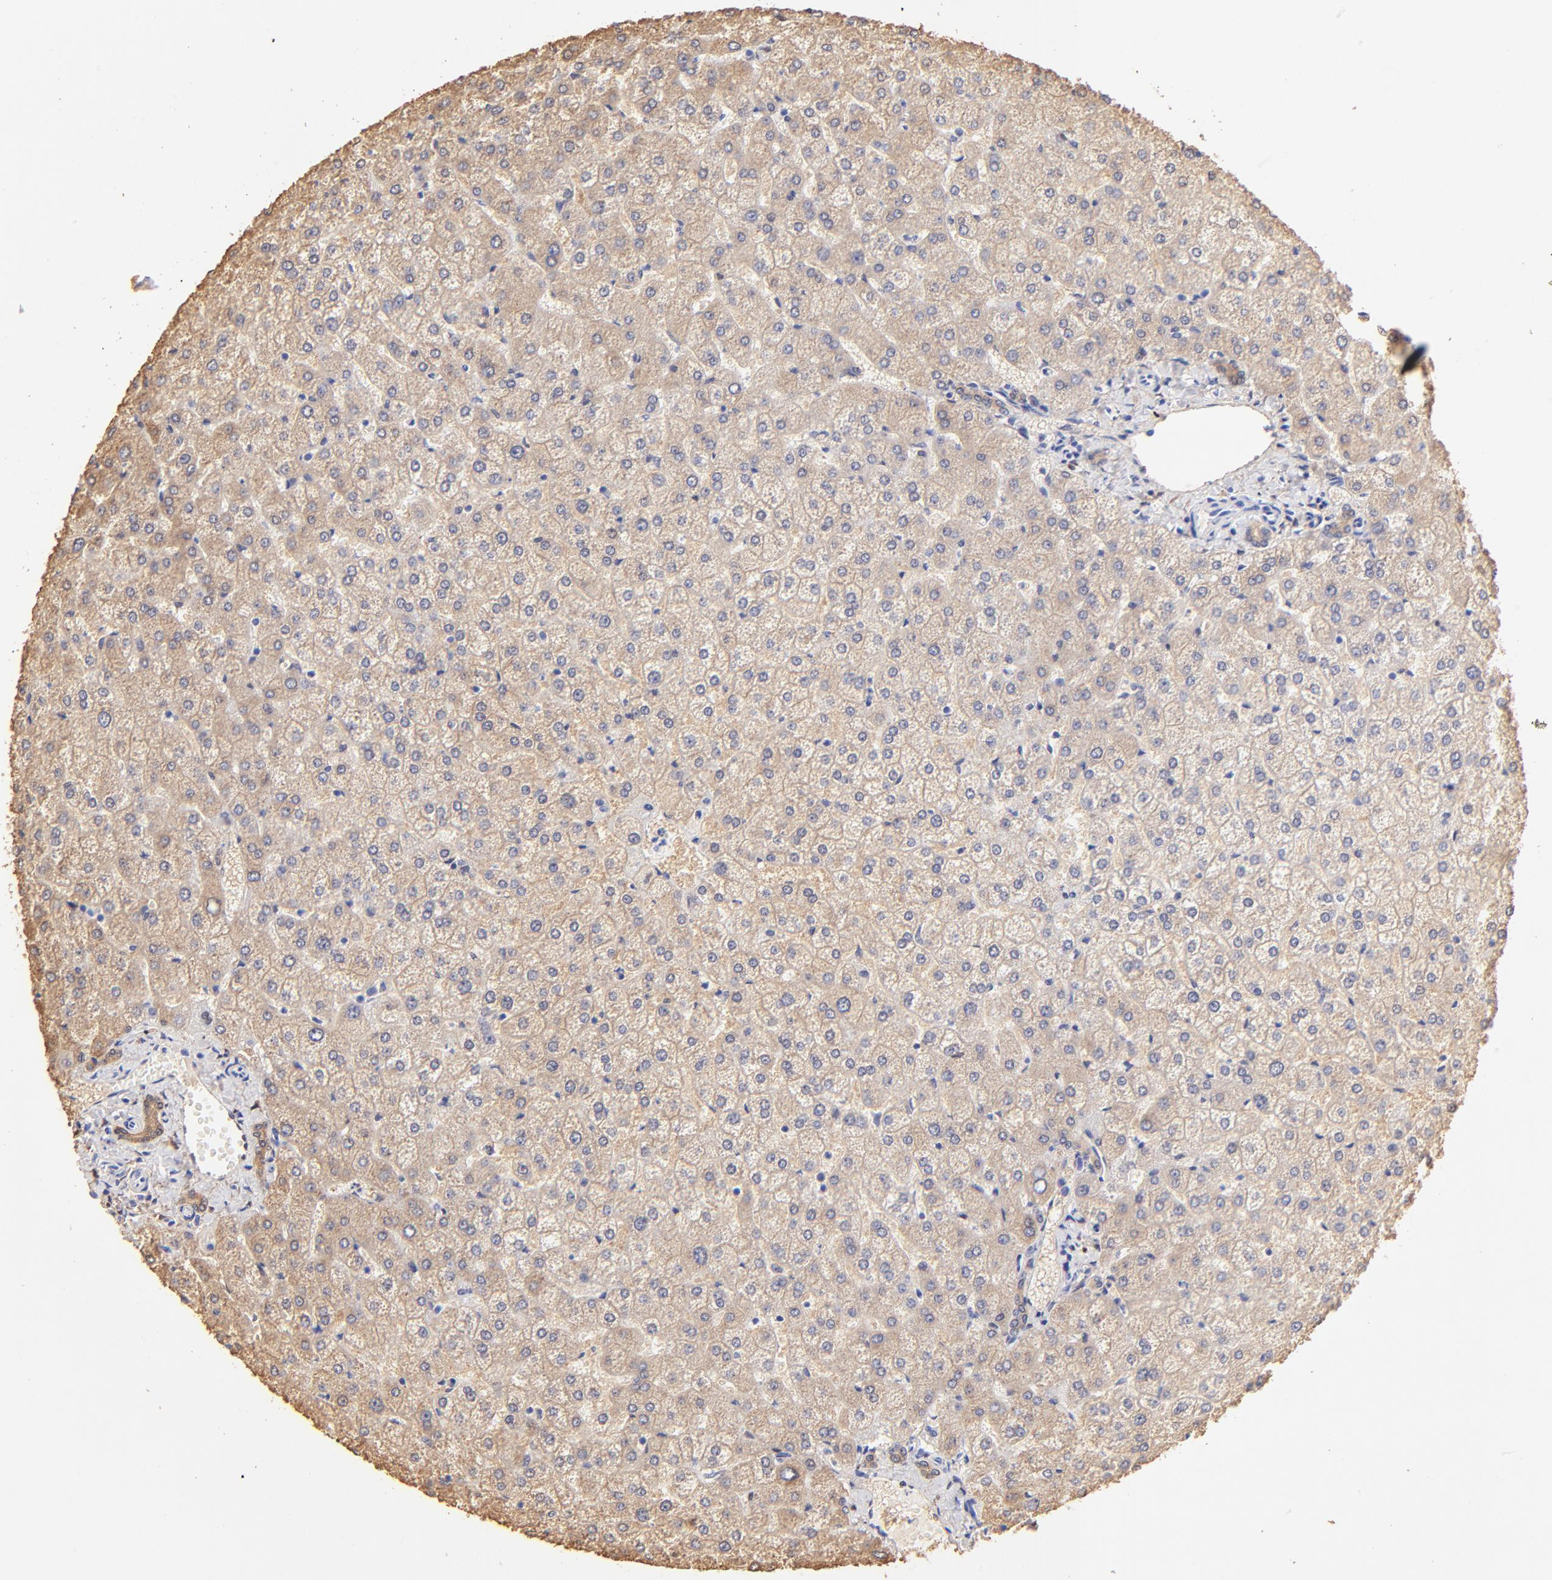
{"staining": {"intensity": "weak", "quantity": ">75%", "location": "cytoplasmic/membranous"}, "tissue": "liver", "cell_type": "Cholangiocytes", "image_type": "normal", "snomed": [{"axis": "morphology", "description": "Normal tissue, NOS"}, {"axis": "topography", "description": "Liver"}], "caption": "Weak cytoplasmic/membranous staining for a protein is identified in approximately >75% of cholangiocytes of benign liver using immunohistochemistry (IHC).", "gene": "ALDH1A1", "patient": {"sex": "female", "age": 32}}